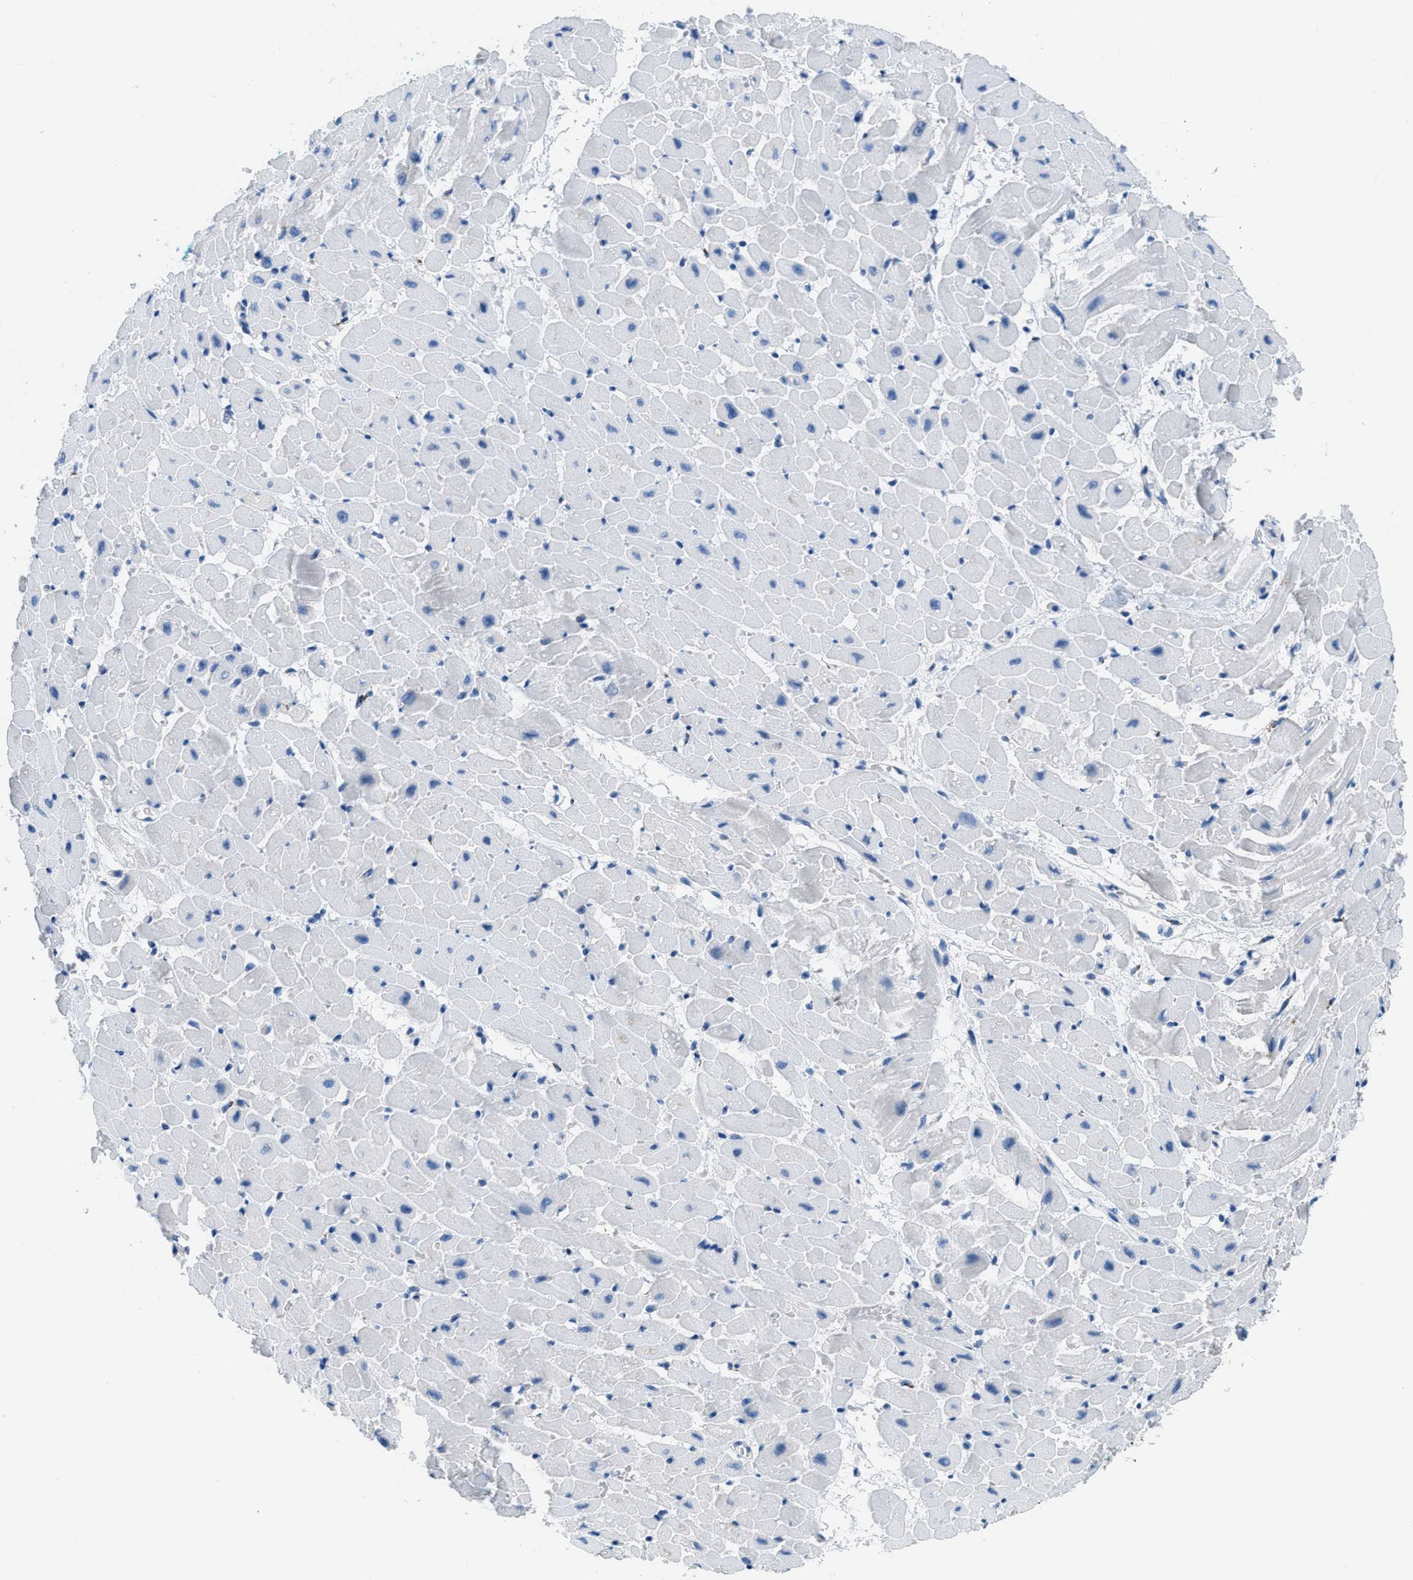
{"staining": {"intensity": "negative", "quantity": "none", "location": "none"}, "tissue": "heart muscle", "cell_type": "Cardiomyocytes", "image_type": "normal", "snomed": [{"axis": "morphology", "description": "Normal tissue, NOS"}, {"axis": "topography", "description": "Heart"}], "caption": "A high-resolution micrograph shows IHC staining of benign heart muscle, which displays no significant staining in cardiomyocytes.", "gene": "MGARP", "patient": {"sex": "male", "age": 45}}